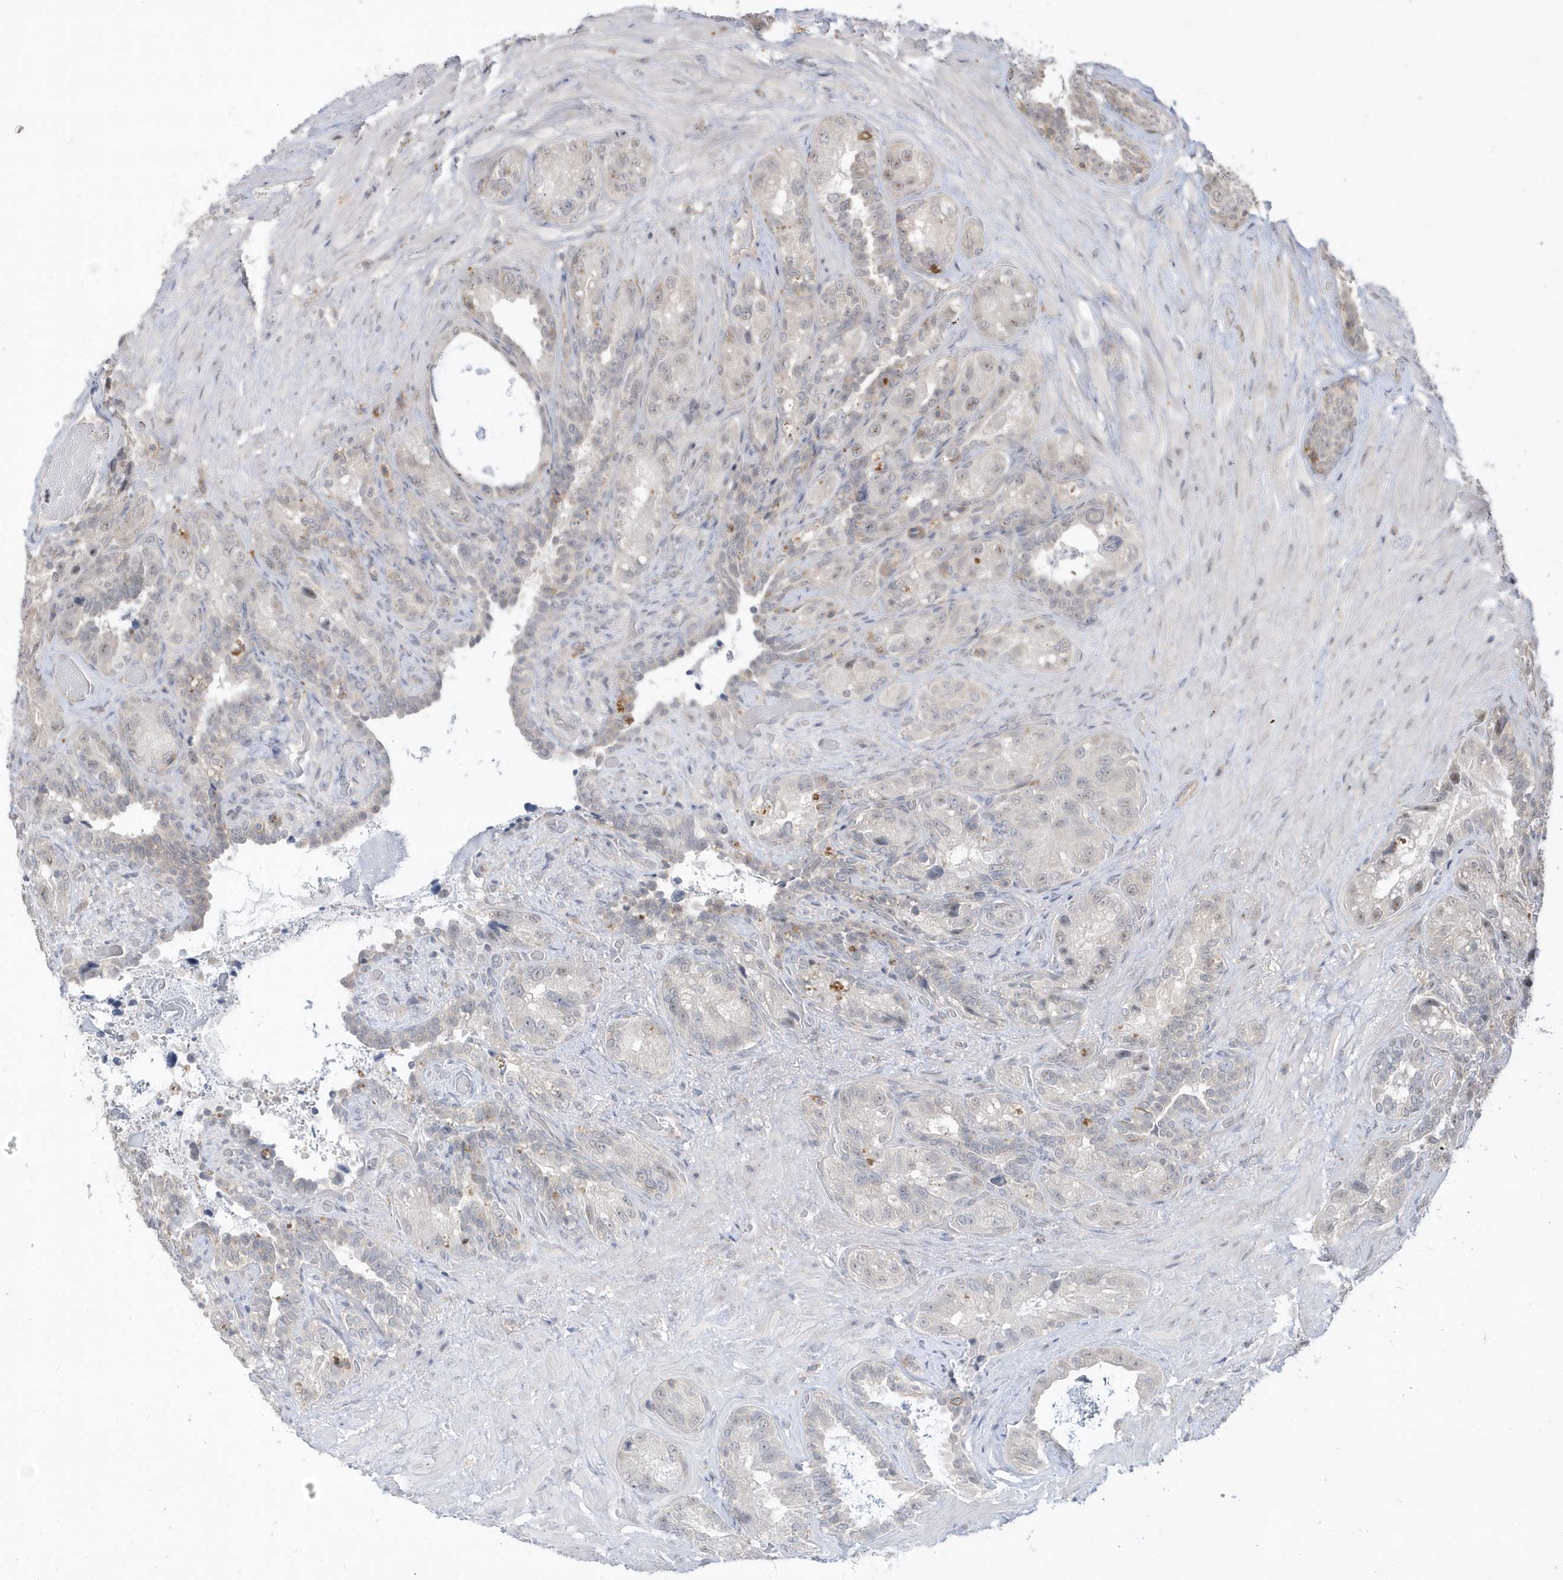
{"staining": {"intensity": "negative", "quantity": "none", "location": "none"}, "tissue": "seminal vesicle", "cell_type": "Glandular cells", "image_type": "normal", "snomed": [{"axis": "morphology", "description": "Normal tissue, NOS"}, {"axis": "topography", "description": "Seminal veicle"}, {"axis": "topography", "description": "Peripheral nerve tissue"}], "caption": "Image shows no protein positivity in glandular cells of normal seminal vesicle. (Brightfield microscopy of DAB immunohistochemistry at high magnification).", "gene": "CRIP3", "patient": {"sex": "male", "age": 67}}